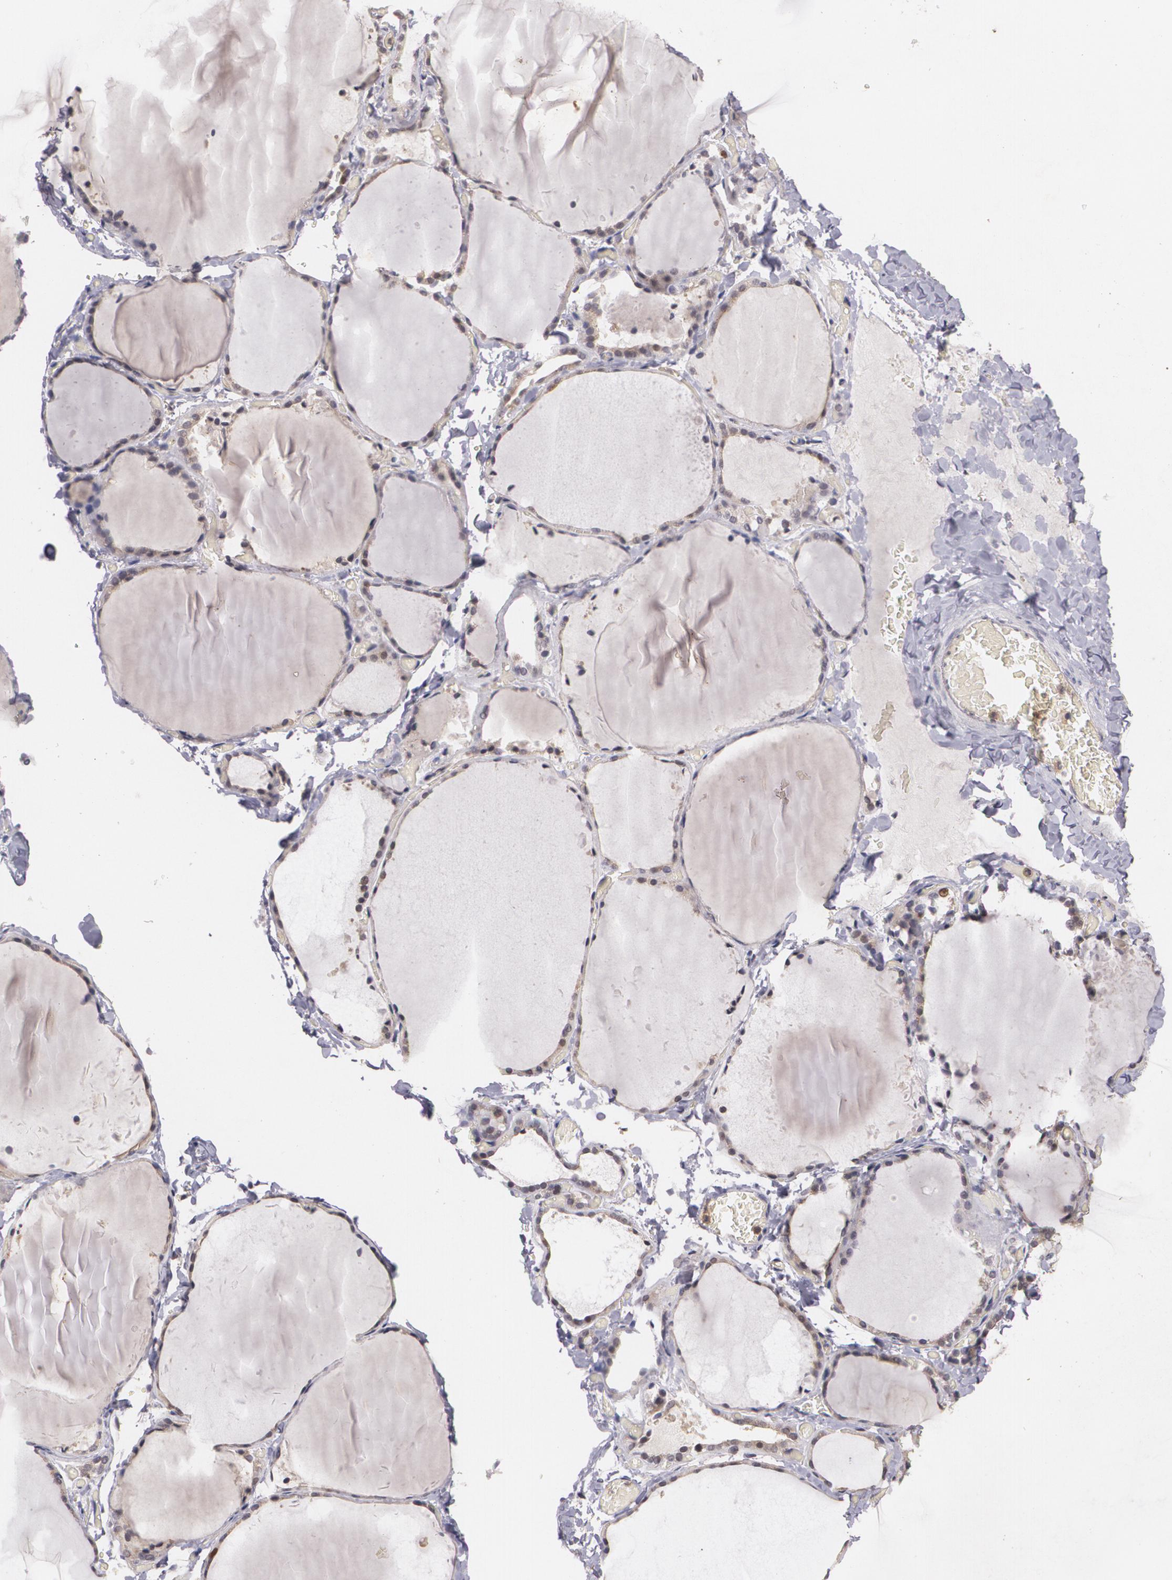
{"staining": {"intensity": "weak", "quantity": "25%-75%", "location": "cytoplasmic/membranous,nuclear"}, "tissue": "thyroid gland", "cell_type": "Glandular cells", "image_type": "normal", "snomed": [{"axis": "morphology", "description": "Normal tissue, NOS"}, {"axis": "topography", "description": "Thyroid gland"}], "caption": "Immunohistochemical staining of unremarkable human thyroid gland shows 25%-75% levels of weak cytoplasmic/membranous,nuclear protein staining in about 25%-75% of glandular cells. (brown staining indicates protein expression, while blue staining denotes nuclei).", "gene": "BRCA1", "patient": {"sex": "female", "age": 22}}